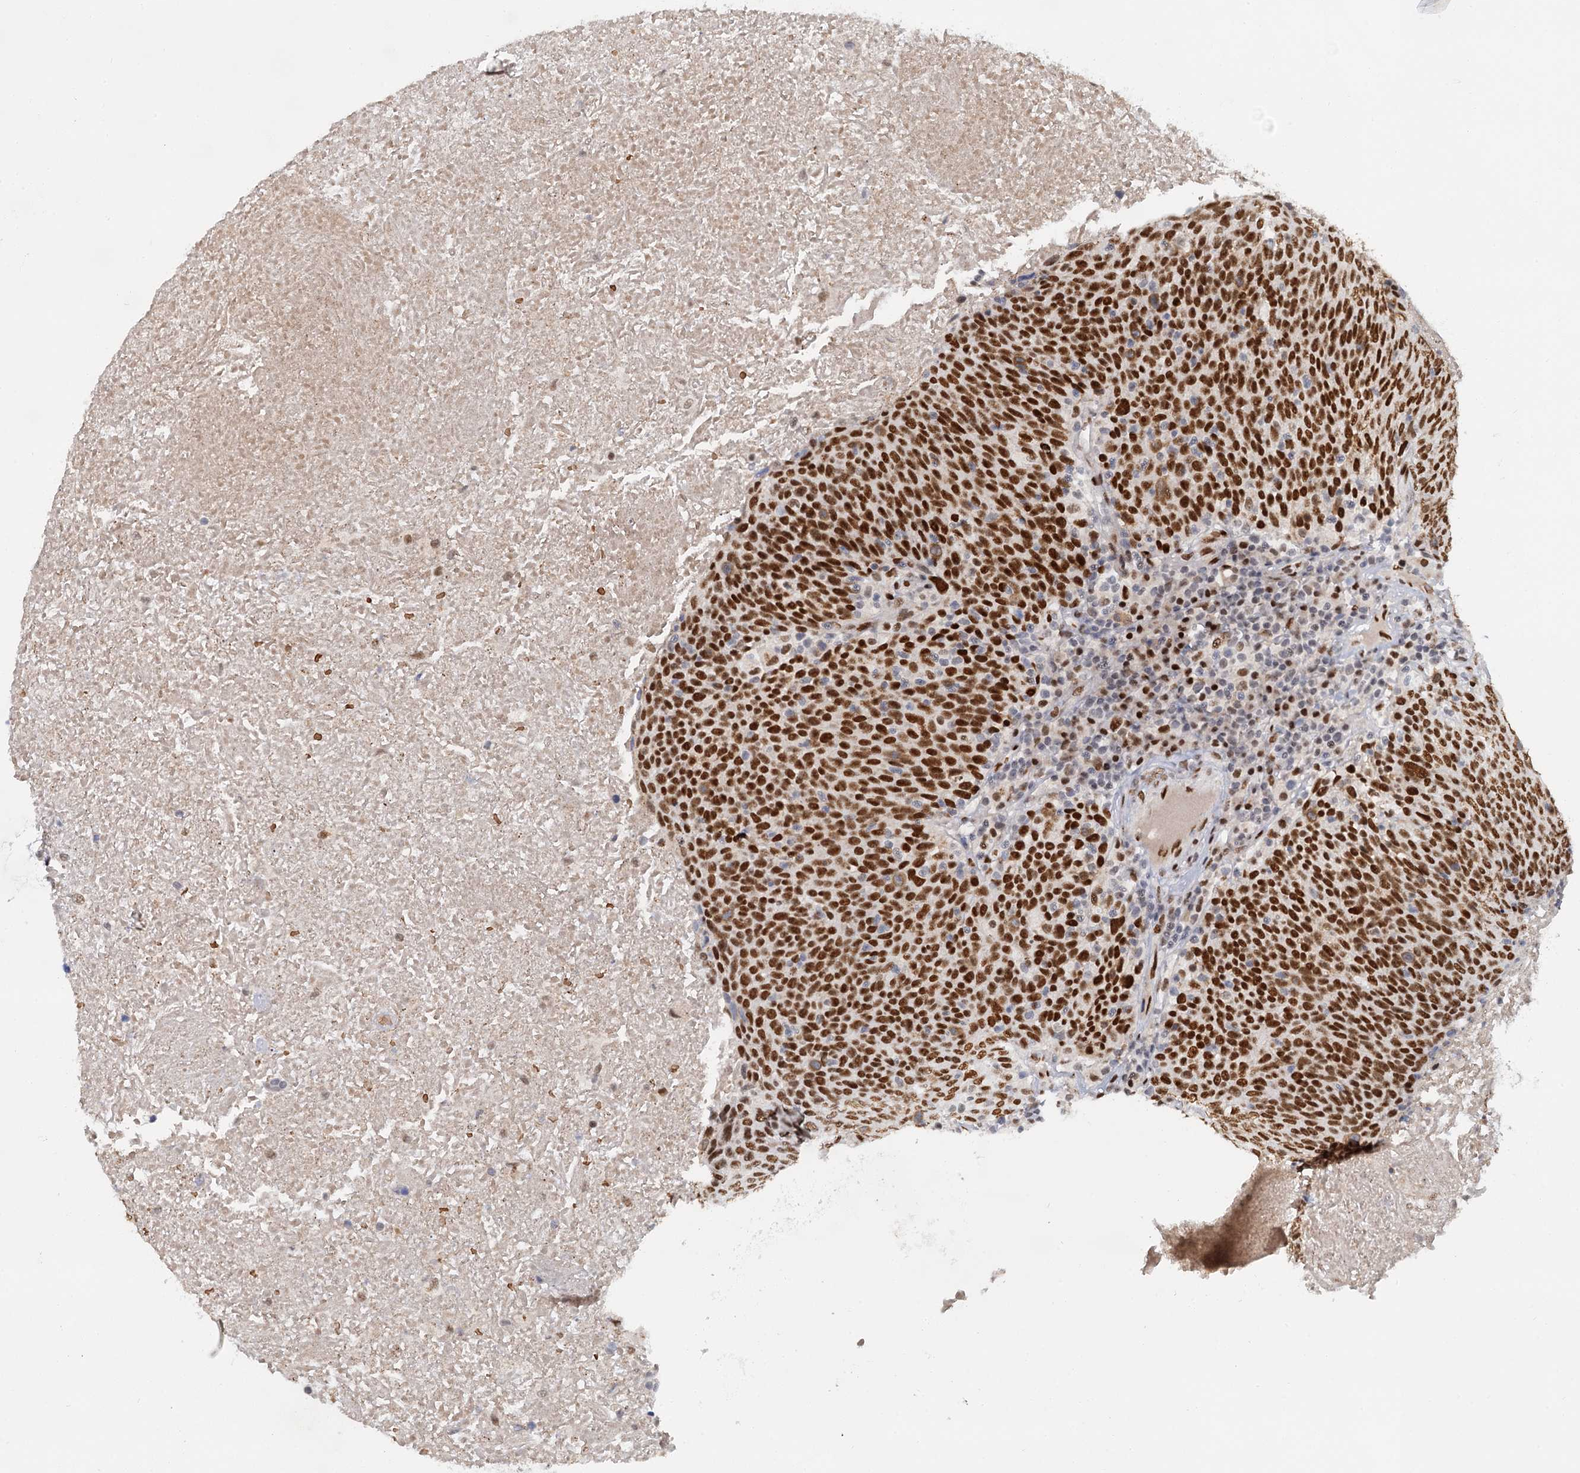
{"staining": {"intensity": "strong", "quantity": ">75%", "location": "nuclear"}, "tissue": "head and neck cancer", "cell_type": "Tumor cells", "image_type": "cancer", "snomed": [{"axis": "morphology", "description": "Squamous cell carcinoma, NOS"}, {"axis": "morphology", "description": "Squamous cell carcinoma, metastatic, NOS"}, {"axis": "topography", "description": "Lymph node"}, {"axis": "topography", "description": "Head-Neck"}], "caption": "Head and neck cancer stained for a protein (brown) reveals strong nuclear positive positivity in approximately >75% of tumor cells.", "gene": "RPRD1A", "patient": {"sex": "male", "age": 62}}